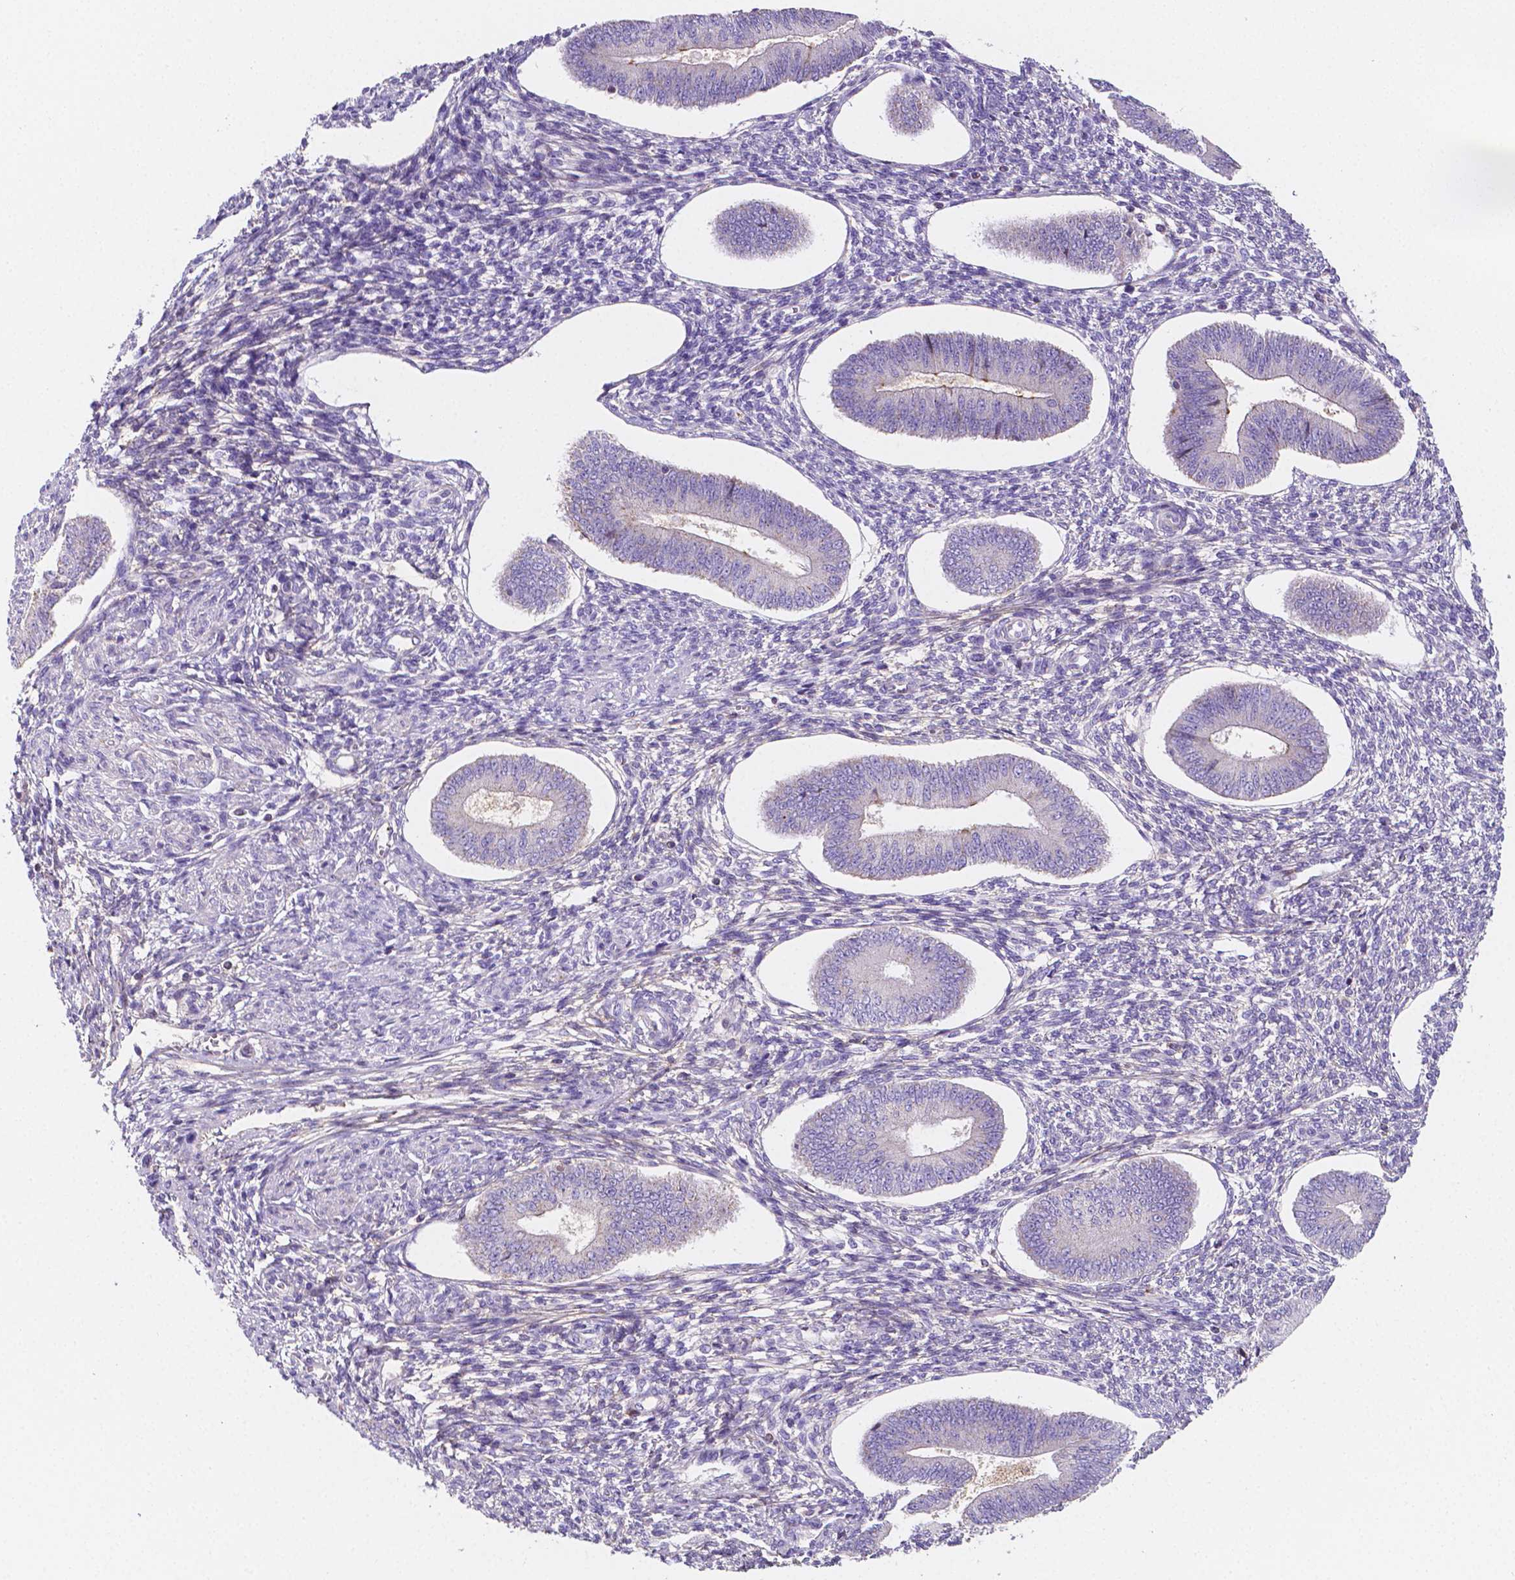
{"staining": {"intensity": "negative", "quantity": "none", "location": "none"}, "tissue": "endometrium", "cell_type": "Cells in endometrial stroma", "image_type": "normal", "snomed": [{"axis": "morphology", "description": "Normal tissue, NOS"}, {"axis": "topography", "description": "Endometrium"}], "caption": "This is an IHC micrograph of normal endometrium. There is no staining in cells in endometrial stroma.", "gene": "GABRD", "patient": {"sex": "female", "age": 42}}